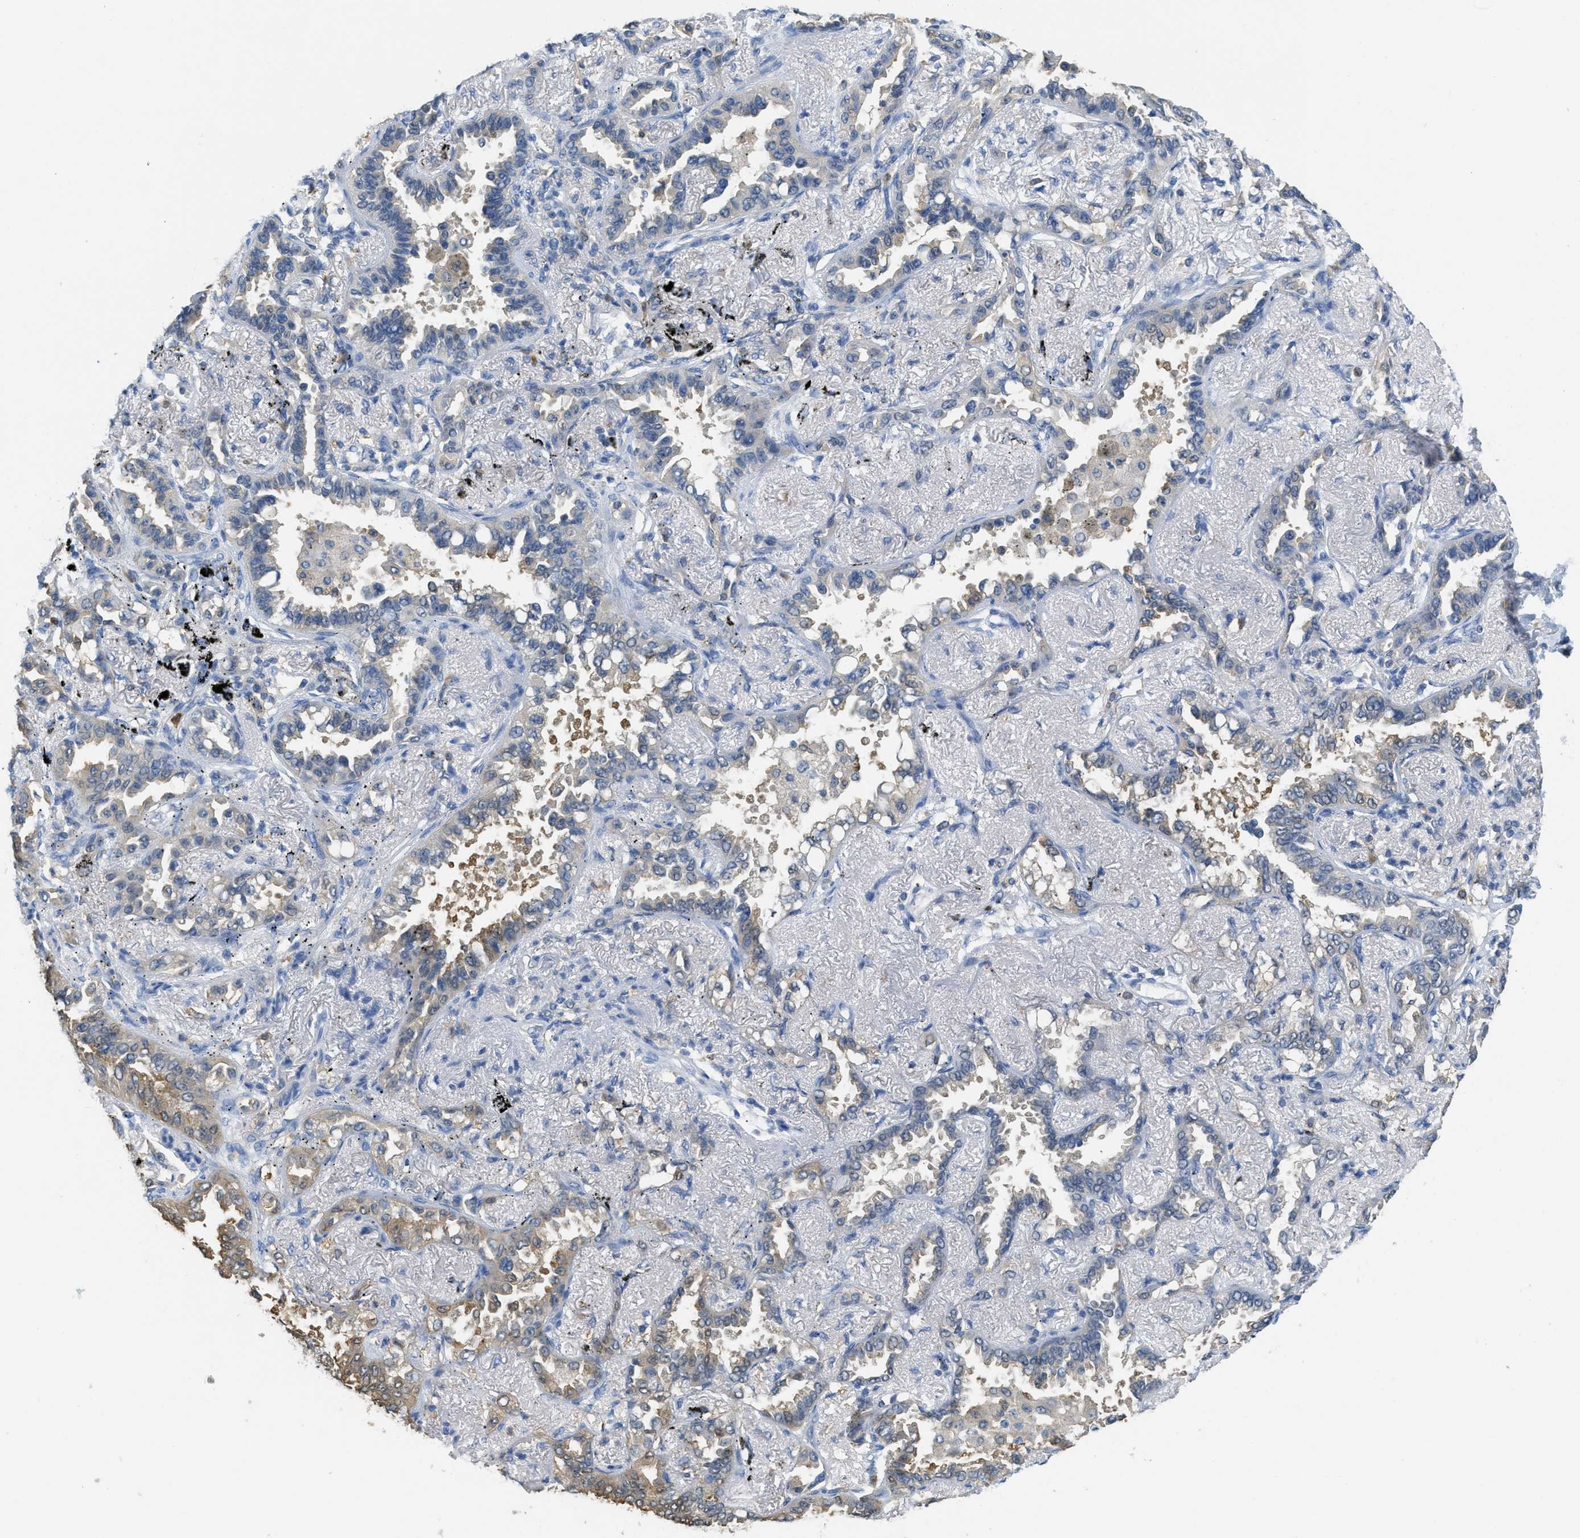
{"staining": {"intensity": "weak", "quantity": "<25%", "location": "cytoplasmic/membranous"}, "tissue": "lung cancer", "cell_type": "Tumor cells", "image_type": "cancer", "snomed": [{"axis": "morphology", "description": "Adenocarcinoma, NOS"}, {"axis": "topography", "description": "Lung"}], "caption": "The histopathology image shows no significant positivity in tumor cells of lung cancer (adenocarcinoma). (DAB (3,3'-diaminobenzidine) IHC, high magnification).", "gene": "SERPINB1", "patient": {"sex": "male", "age": 59}}